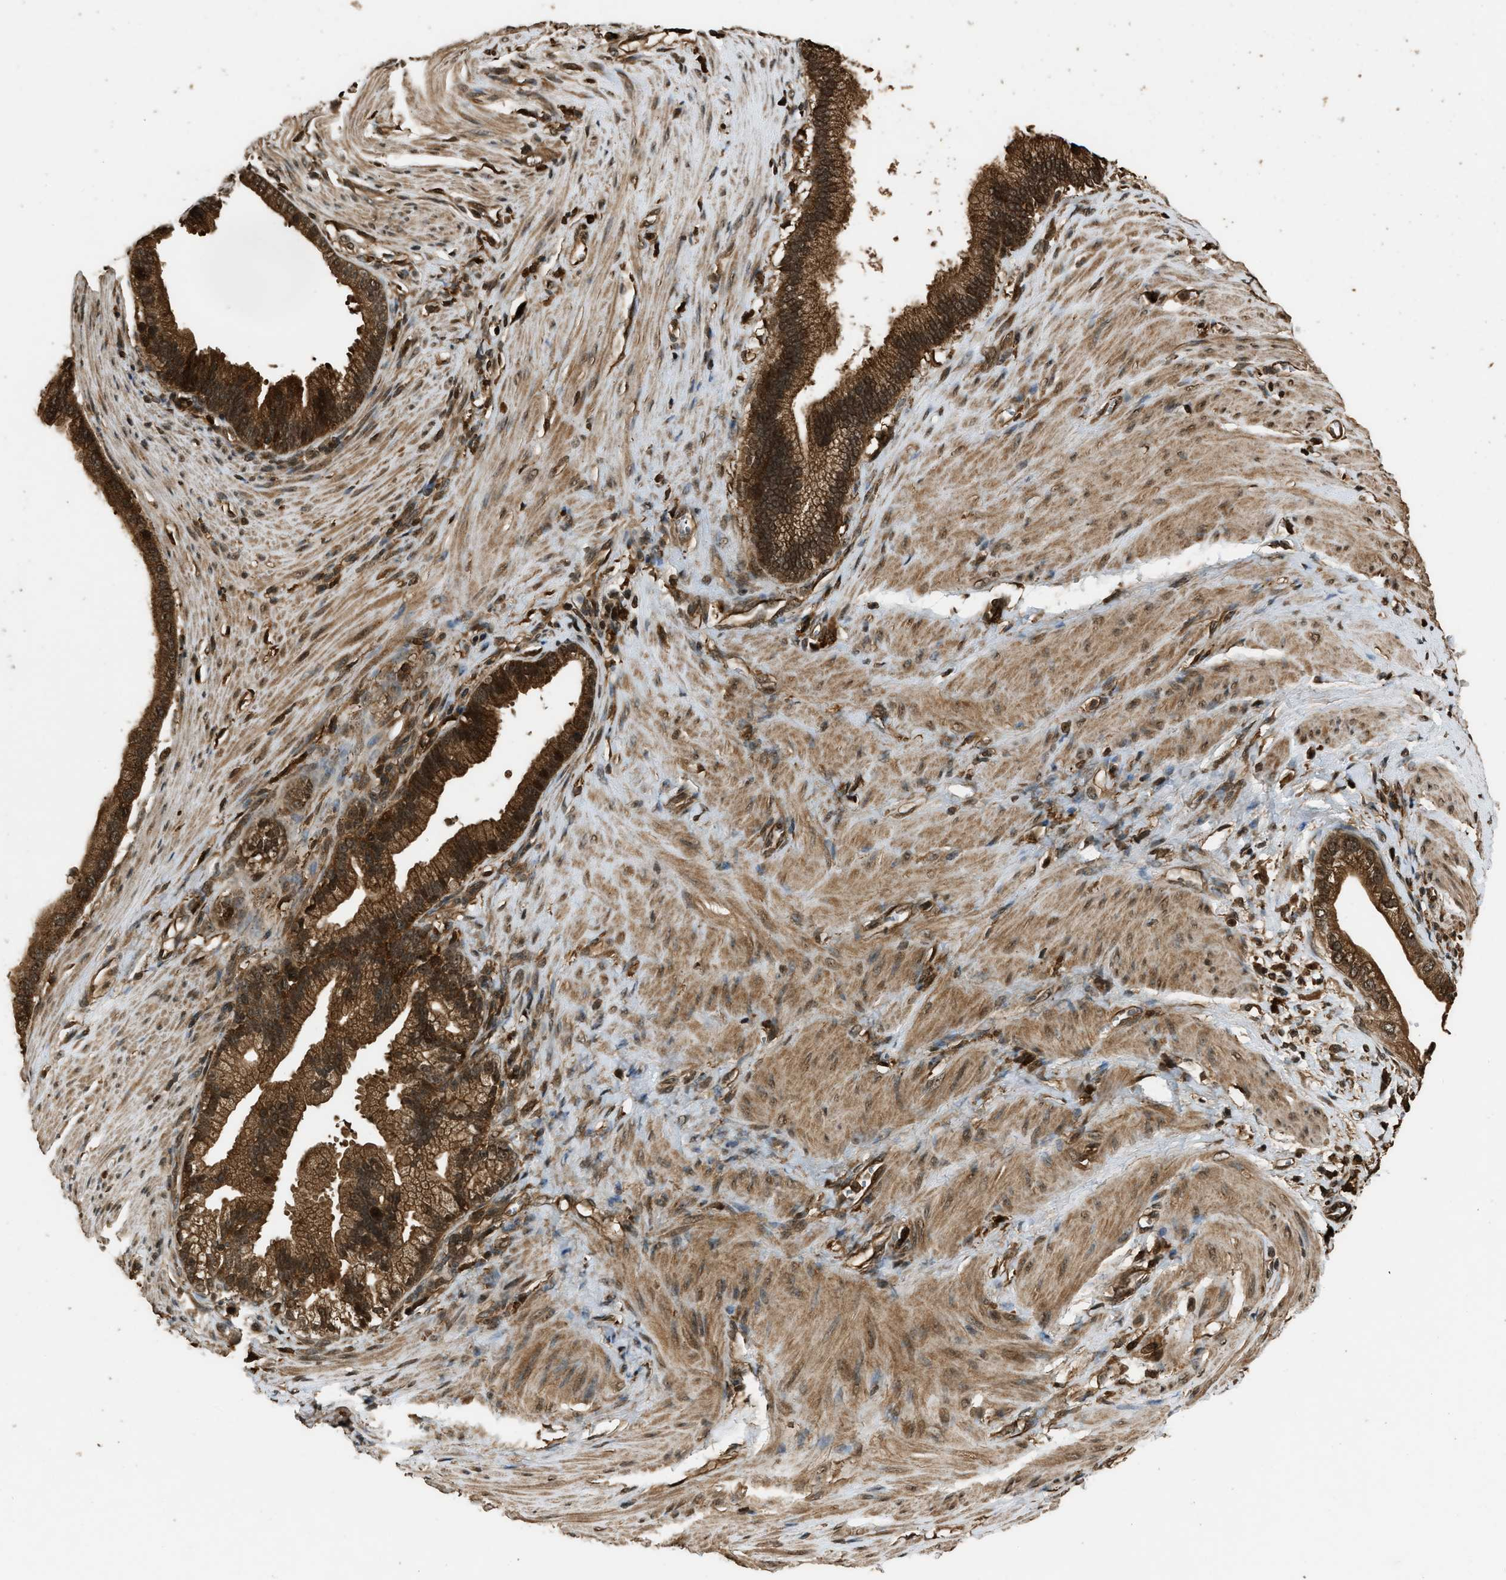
{"staining": {"intensity": "strong", "quantity": ">75%", "location": "cytoplasmic/membranous,nuclear"}, "tissue": "pancreatic cancer", "cell_type": "Tumor cells", "image_type": "cancer", "snomed": [{"axis": "morphology", "description": "Adenocarcinoma, NOS"}, {"axis": "topography", "description": "Pancreas"}], "caption": "Pancreatic cancer (adenocarcinoma) was stained to show a protein in brown. There is high levels of strong cytoplasmic/membranous and nuclear staining in about >75% of tumor cells. (Stains: DAB (3,3'-diaminobenzidine) in brown, nuclei in blue, Microscopy: brightfield microscopy at high magnification).", "gene": "RAP2A", "patient": {"sex": "male", "age": 69}}